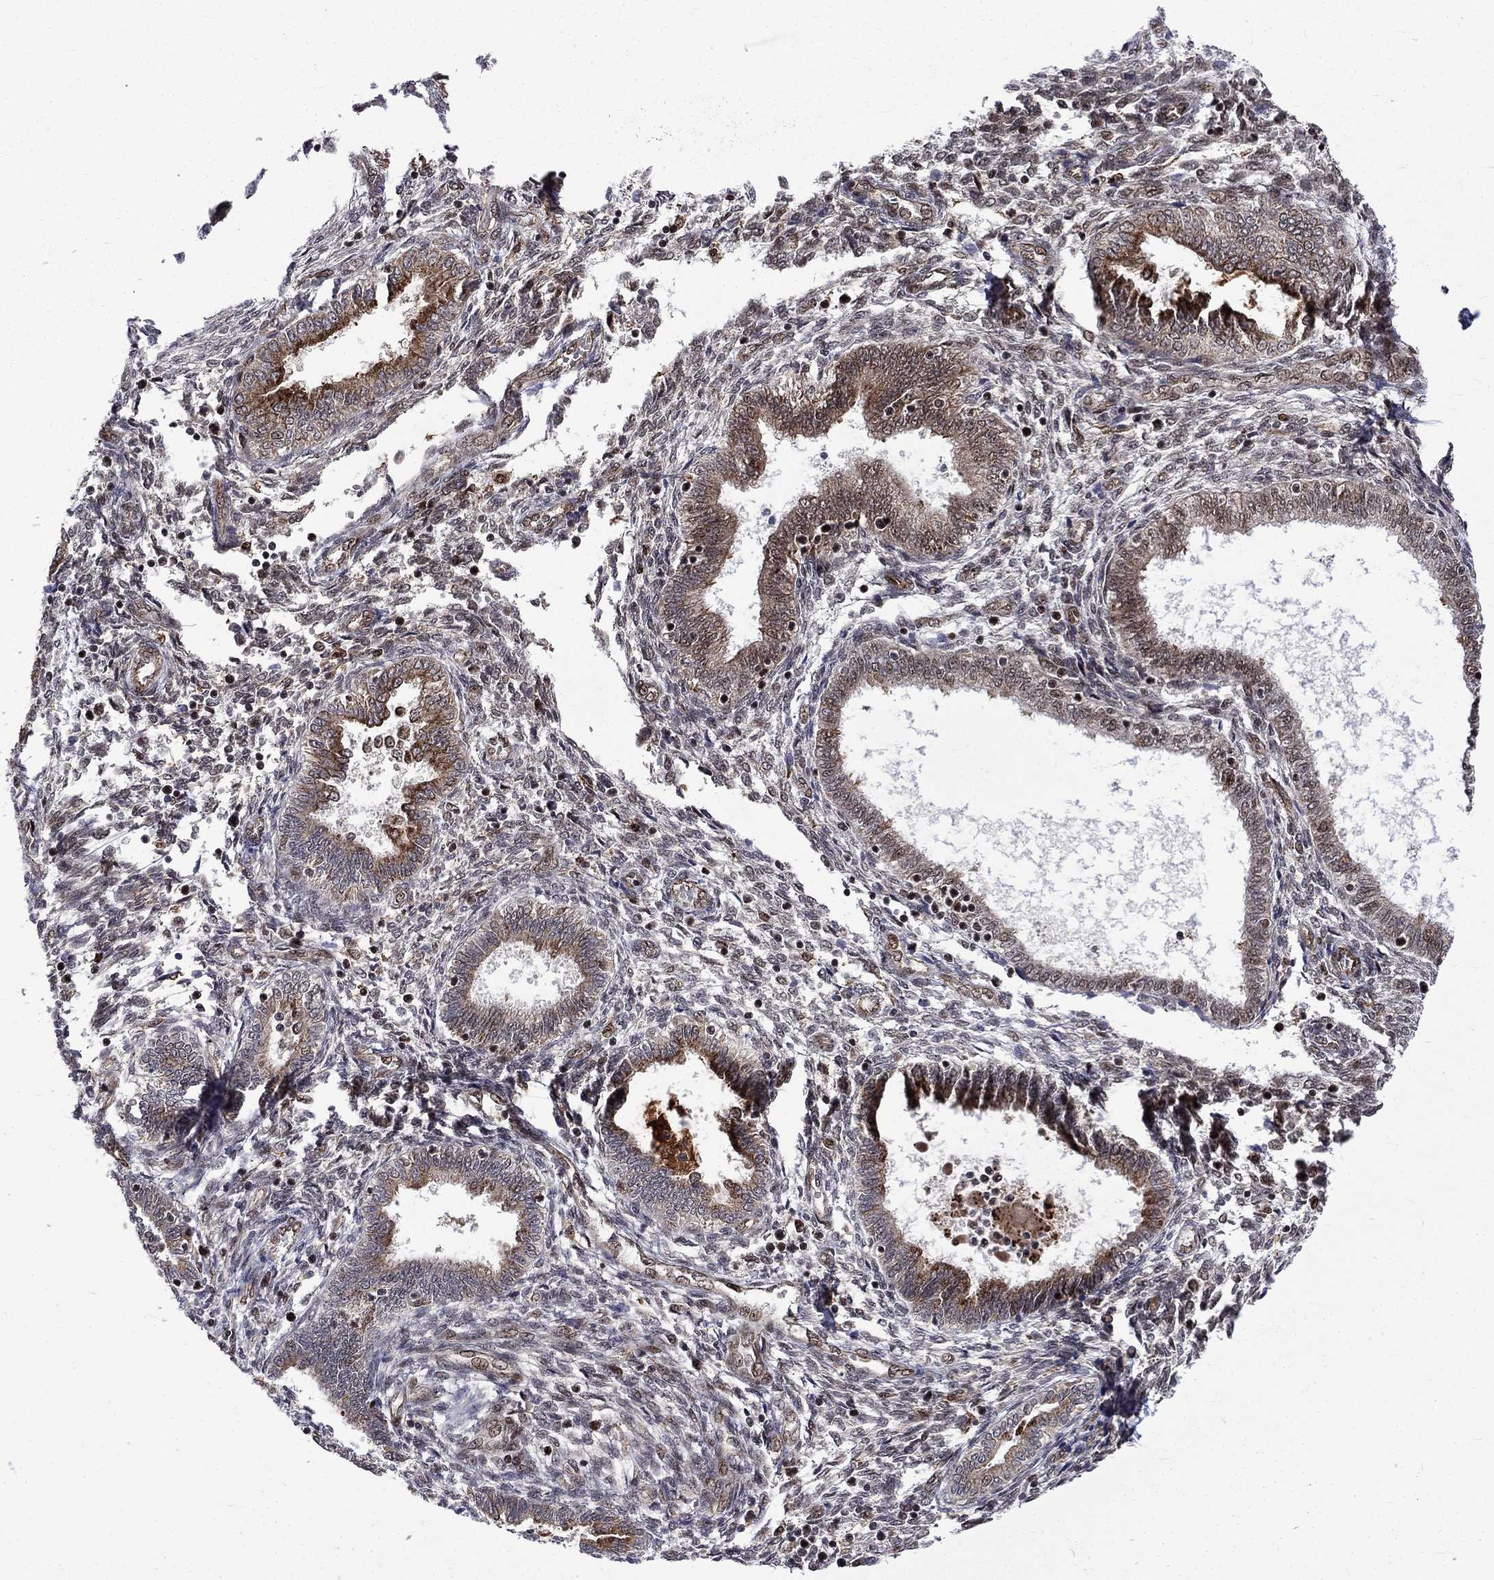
{"staining": {"intensity": "negative", "quantity": "none", "location": "none"}, "tissue": "endometrium", "cell_type": "Cells in endometrial stroma", "image_type": "normal", "snomed": [{"axis": "morphology", "description": "Normal tissue, NOS"}, {"axis": "topography", "description": "Endometrium"}], "caption": "IHC micrograph of unremarkable endometrium: human endometrium stained with DAB shows no significant protein positivity in cells in endometrial stroma.", "gene": "KPNA3", "patient": {"sex": "female", "age": 42}}